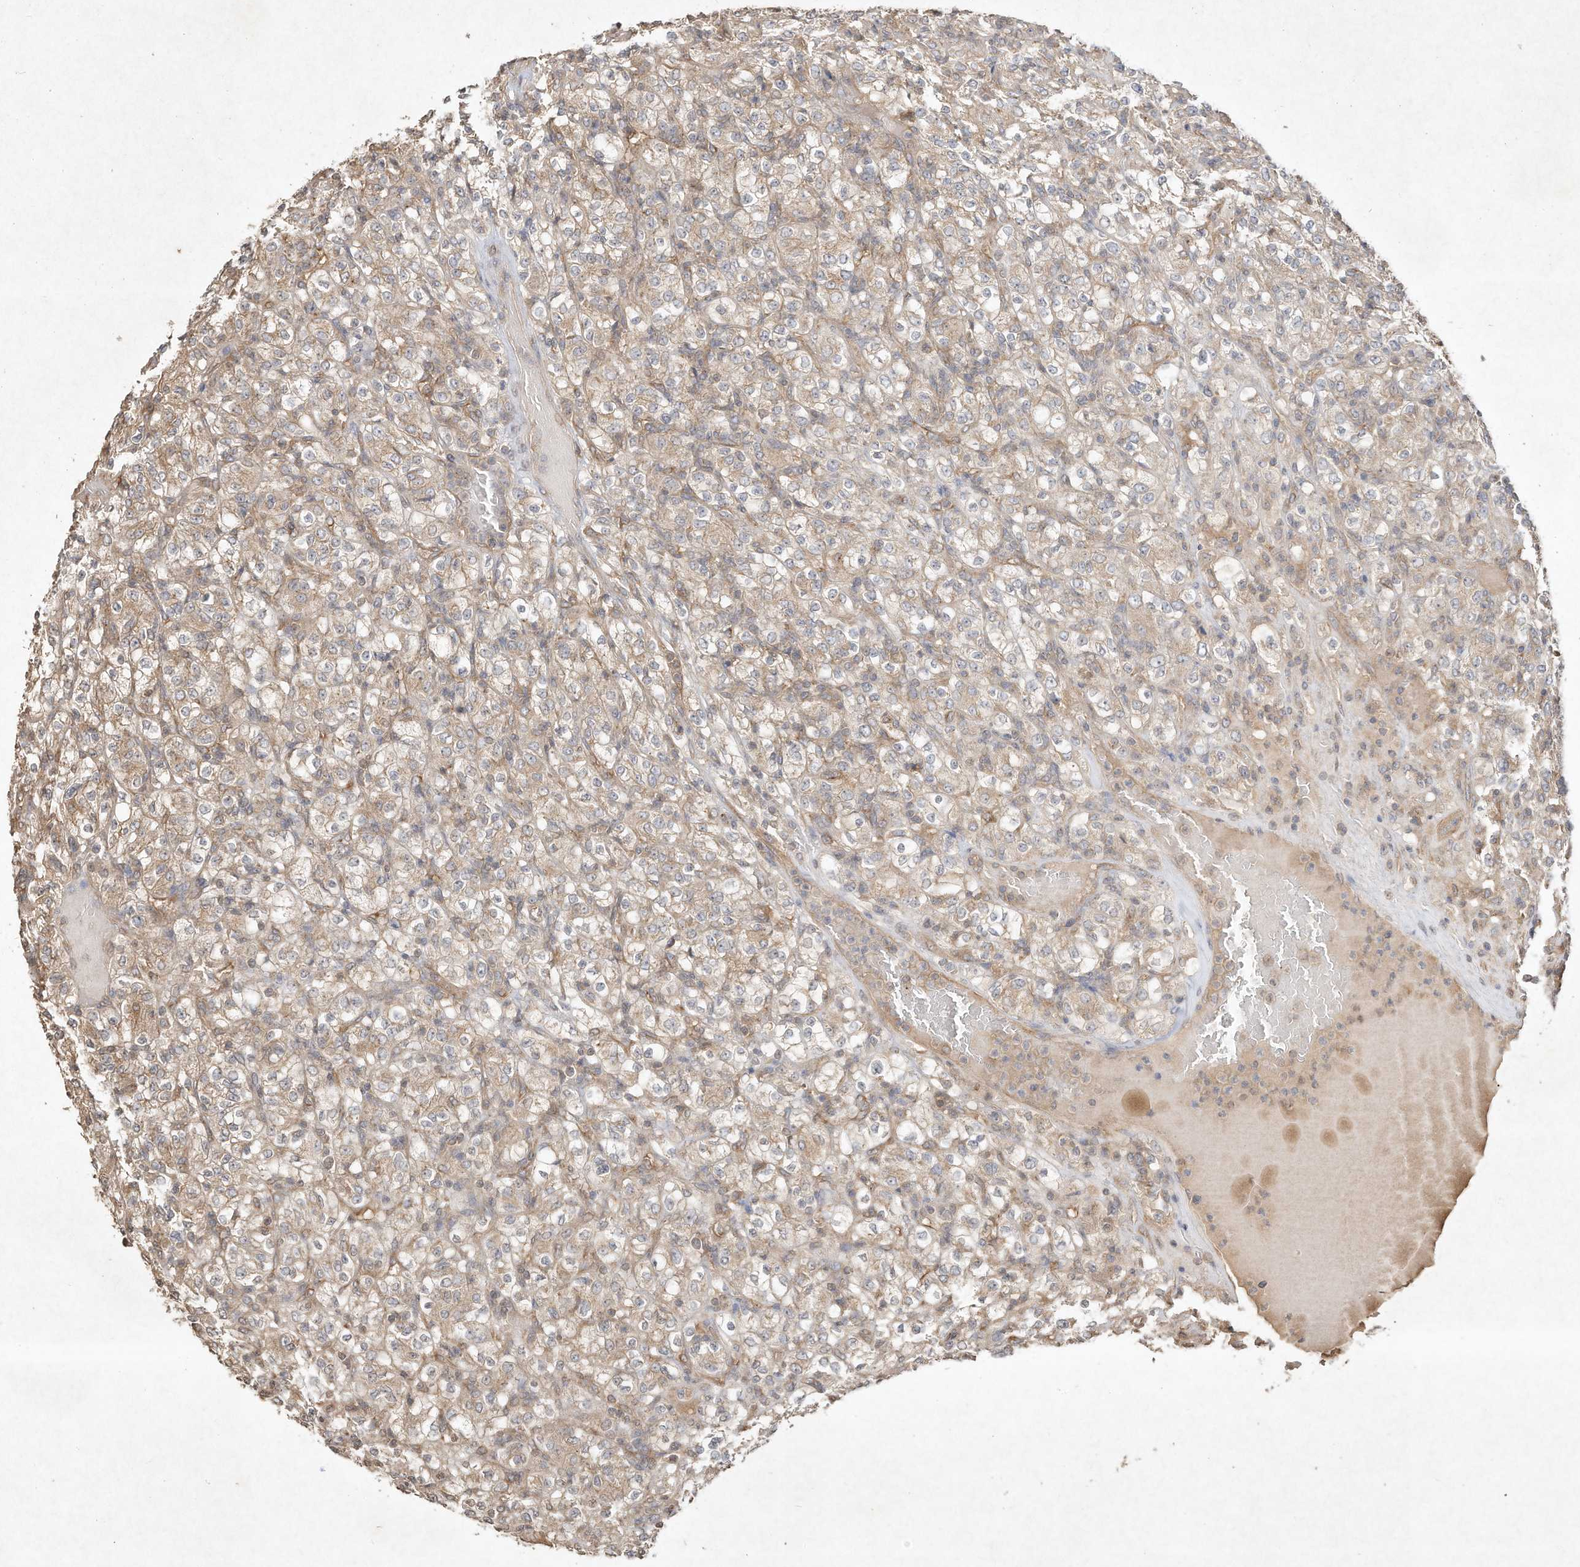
{"staining": {"intensity": "weak", "quantity": "25%-75%", "location": "cytoplasmic/membranous"}, "tissue": "renal cancer", "cell_type": "Tumor cells", "image_type": "cancer", "snomed": [{"axis": "morphology", "description": "Normal tissue, NOS"}, {"axis": "morphology", "description": "Adenocarcinoma, NOS"}, {"axis": "topography", "description": "Kidney"}], "caption": "IHC (DAB (3,3'-diaminobenzidine)) staining of adenocarcinoma (renal) demonstrates weak cytoplasmic/membranous protein staining in approximately 25%-75% of tumor cells.", "gene": "DYNC1I2", "patient": {"sex": "female", "age": 72}}